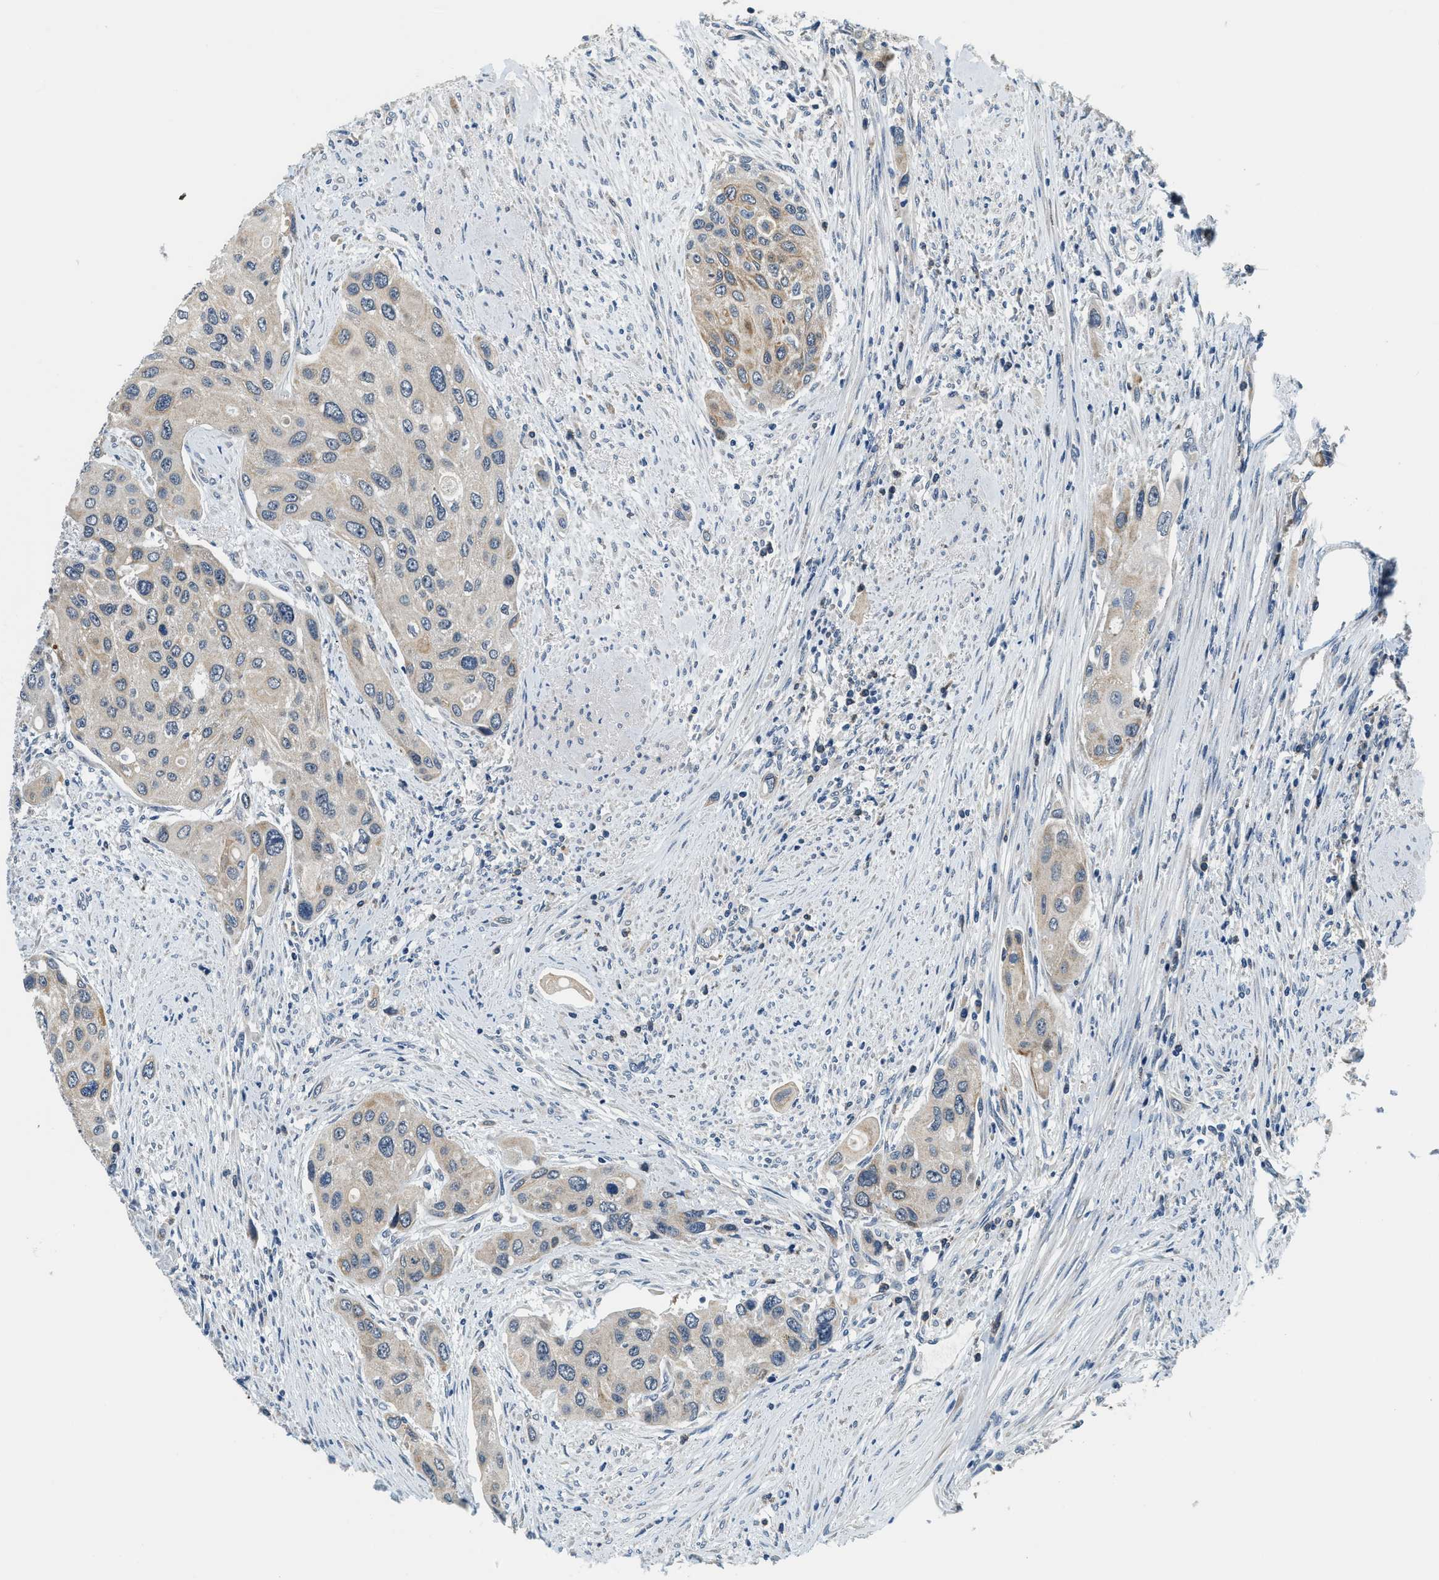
{"staining": {"intensity": "weak", "quantity": ">75%", "location": "cytoplasmic/membranous"}, "tissue": "urothelial cancer", "cell_type": "Tumor cells", "image_type": "cancer", "snomed": [{"axis": "morphology", "description": "Urothelial carcinoma, High grade"}, {"axis": "topography", "description": "Urinary bladder"}], "caption": "Immunohistochemical staining of human high-grade urothelial carcinoma demonstrates low levels of weak cytoplasmic/membranous protein positivity in approximately >75% of tumor cells.", "gene": "YAE1", "patient": {"sex": "female", "age": 56}}